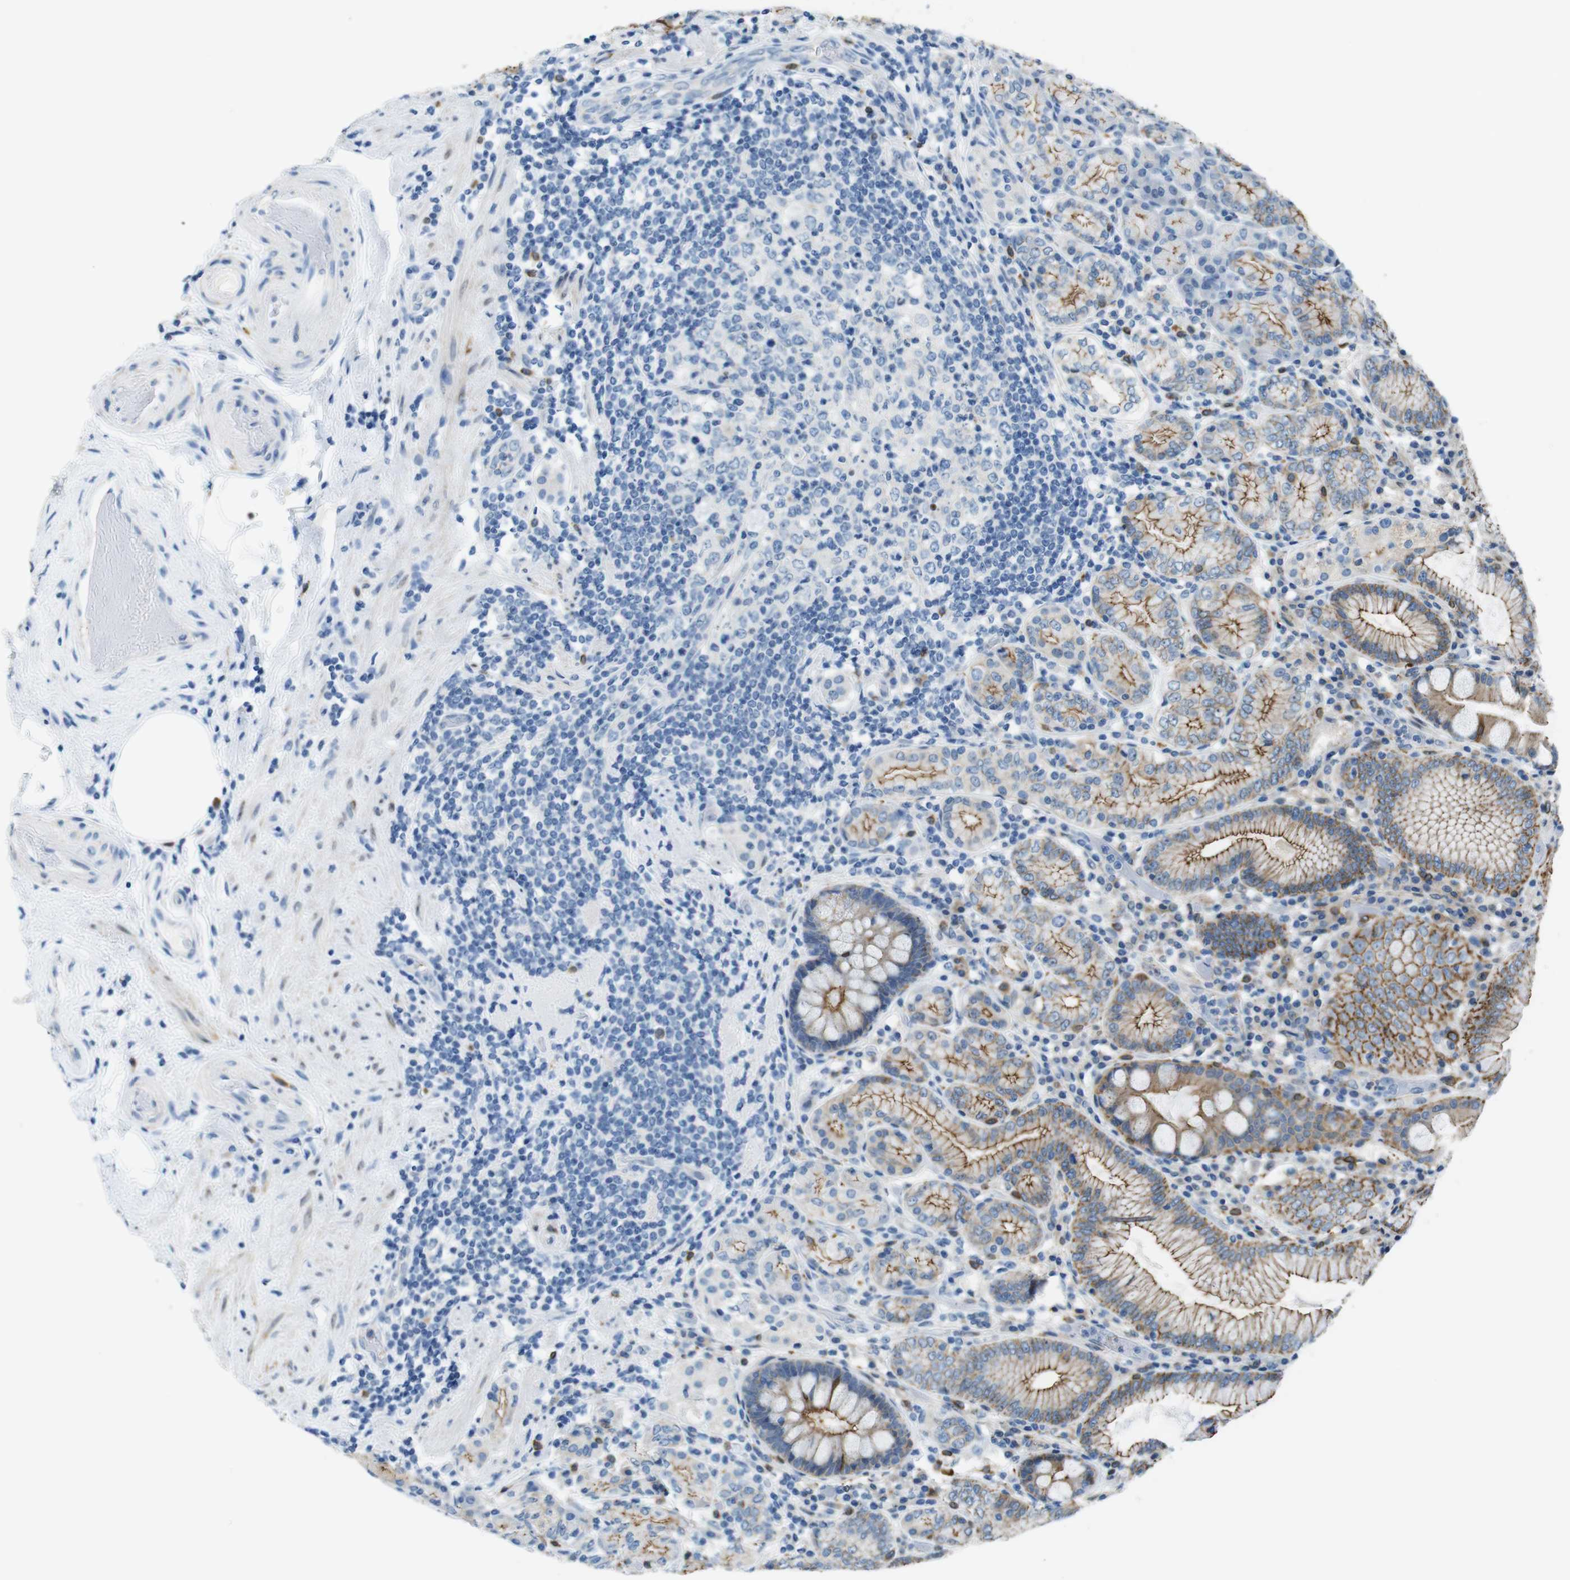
{"staining": {"intensity": "moderate", "quantity": ">75%", "location": "cytoplasmic/membranous"}, "tissue": "stomach", "cell_type": "Glandular cells", "image_type": "normal", "snomed": [{"axis": "morphology", "description": "Normal tissue, NOS"}, {"axis": "topography", "description": "Stomach, lower"}], "caption": "Moderate cytoplasmic/membranous expression for a protein is present in approximately >75% of glandular cells of normal stomach using immunohistochemistry (IHC).", "gene": "TJP3", "patient": {"sex": "female", "age": 76}}